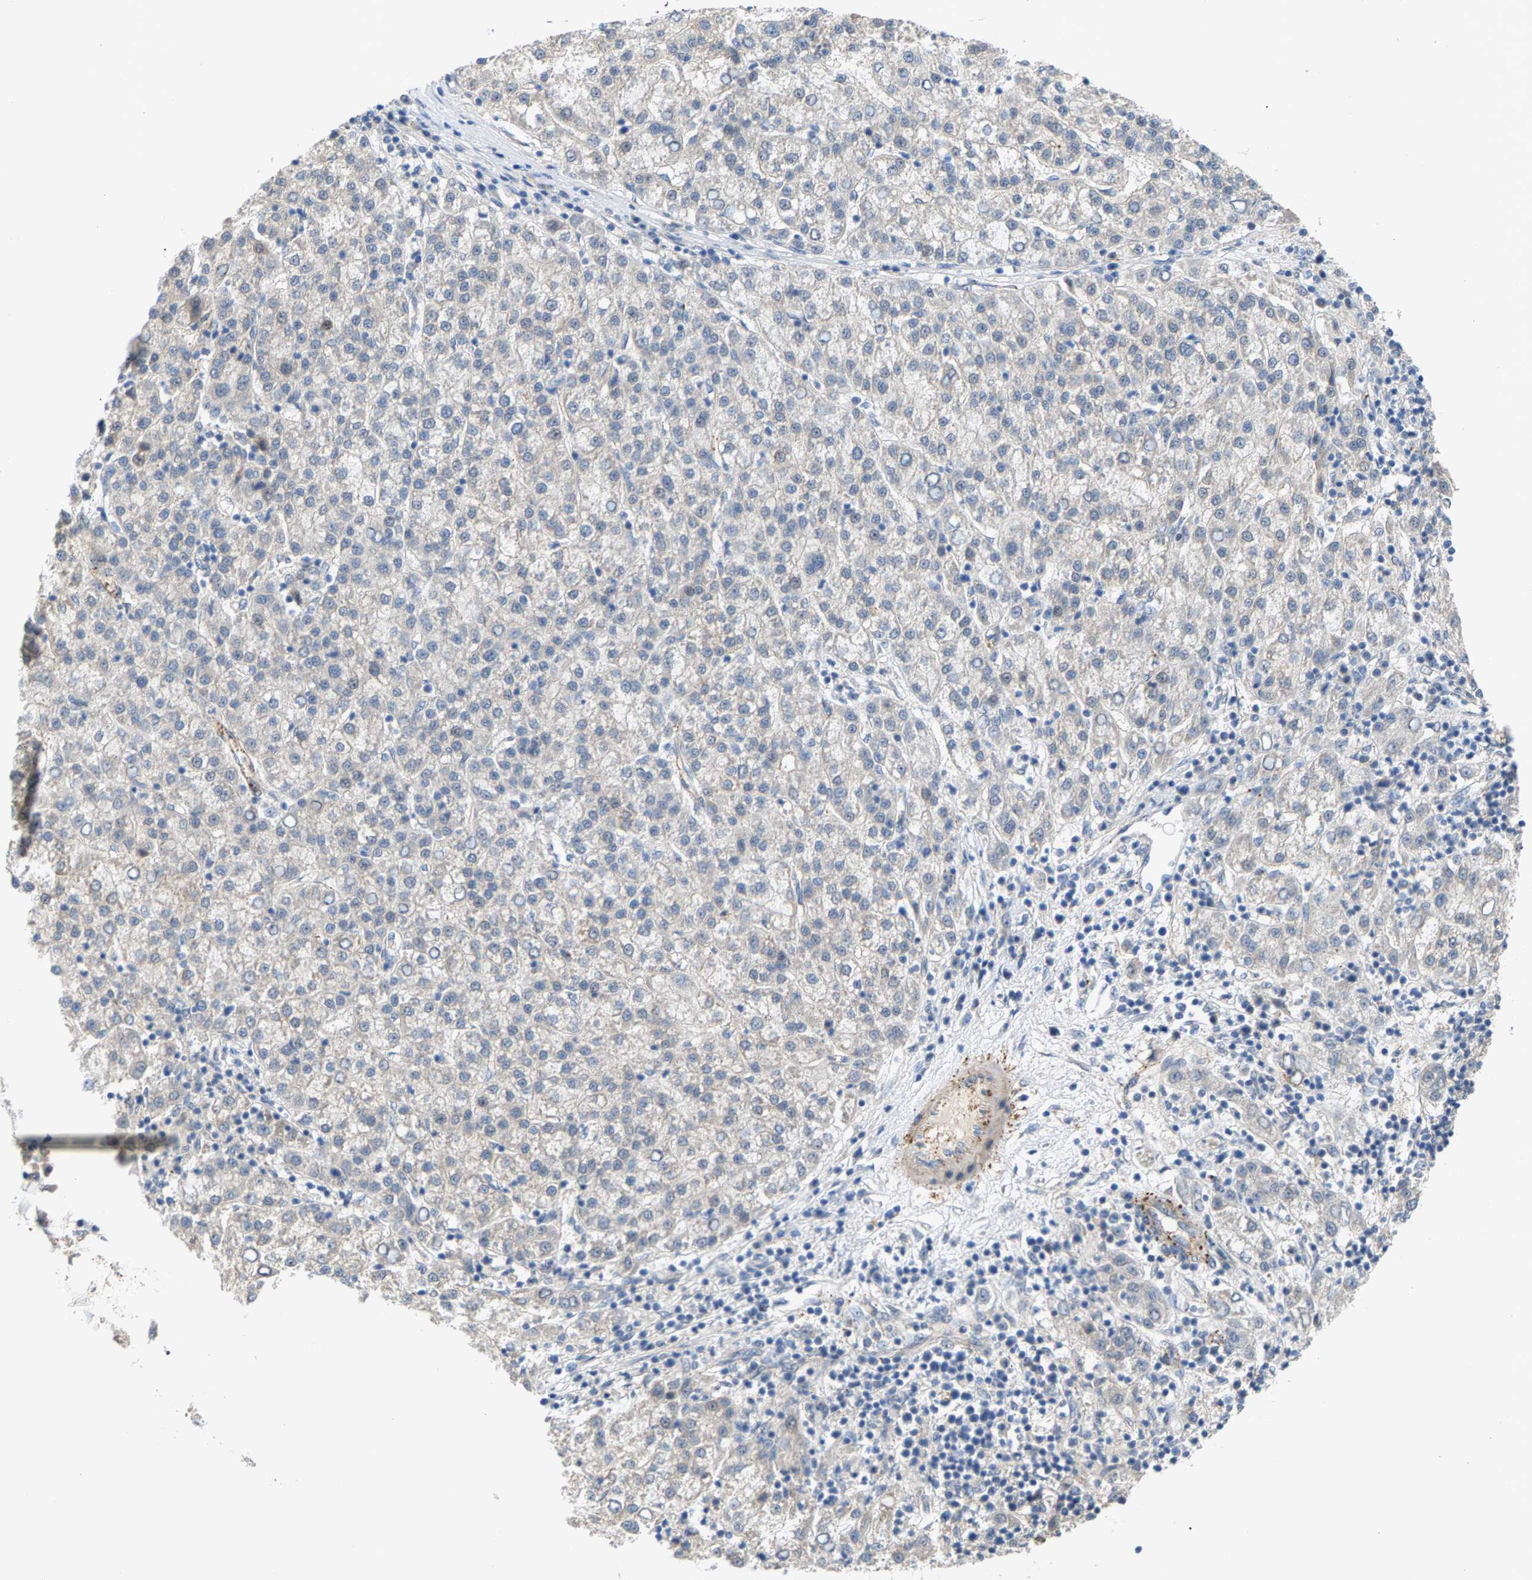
{"staining": {"intensity": "negative", "quantity": "none", "location": "none"}, "tissue": "liver cancer", "cell_type": "Tumor cells", "image_type": "cancer", "snomed": [{"axis": "morphology", "description": "Carcinoma, Hepatocellular, NOS"}, {"axis": "topography", "description": "Liver"}], "caption": "There is no significant staining in tumor cells of liver cancer (hepatocellular carcinoma).", "gene": "KRTAP27-1", "patient": {"sex": "female", "age": 58}}